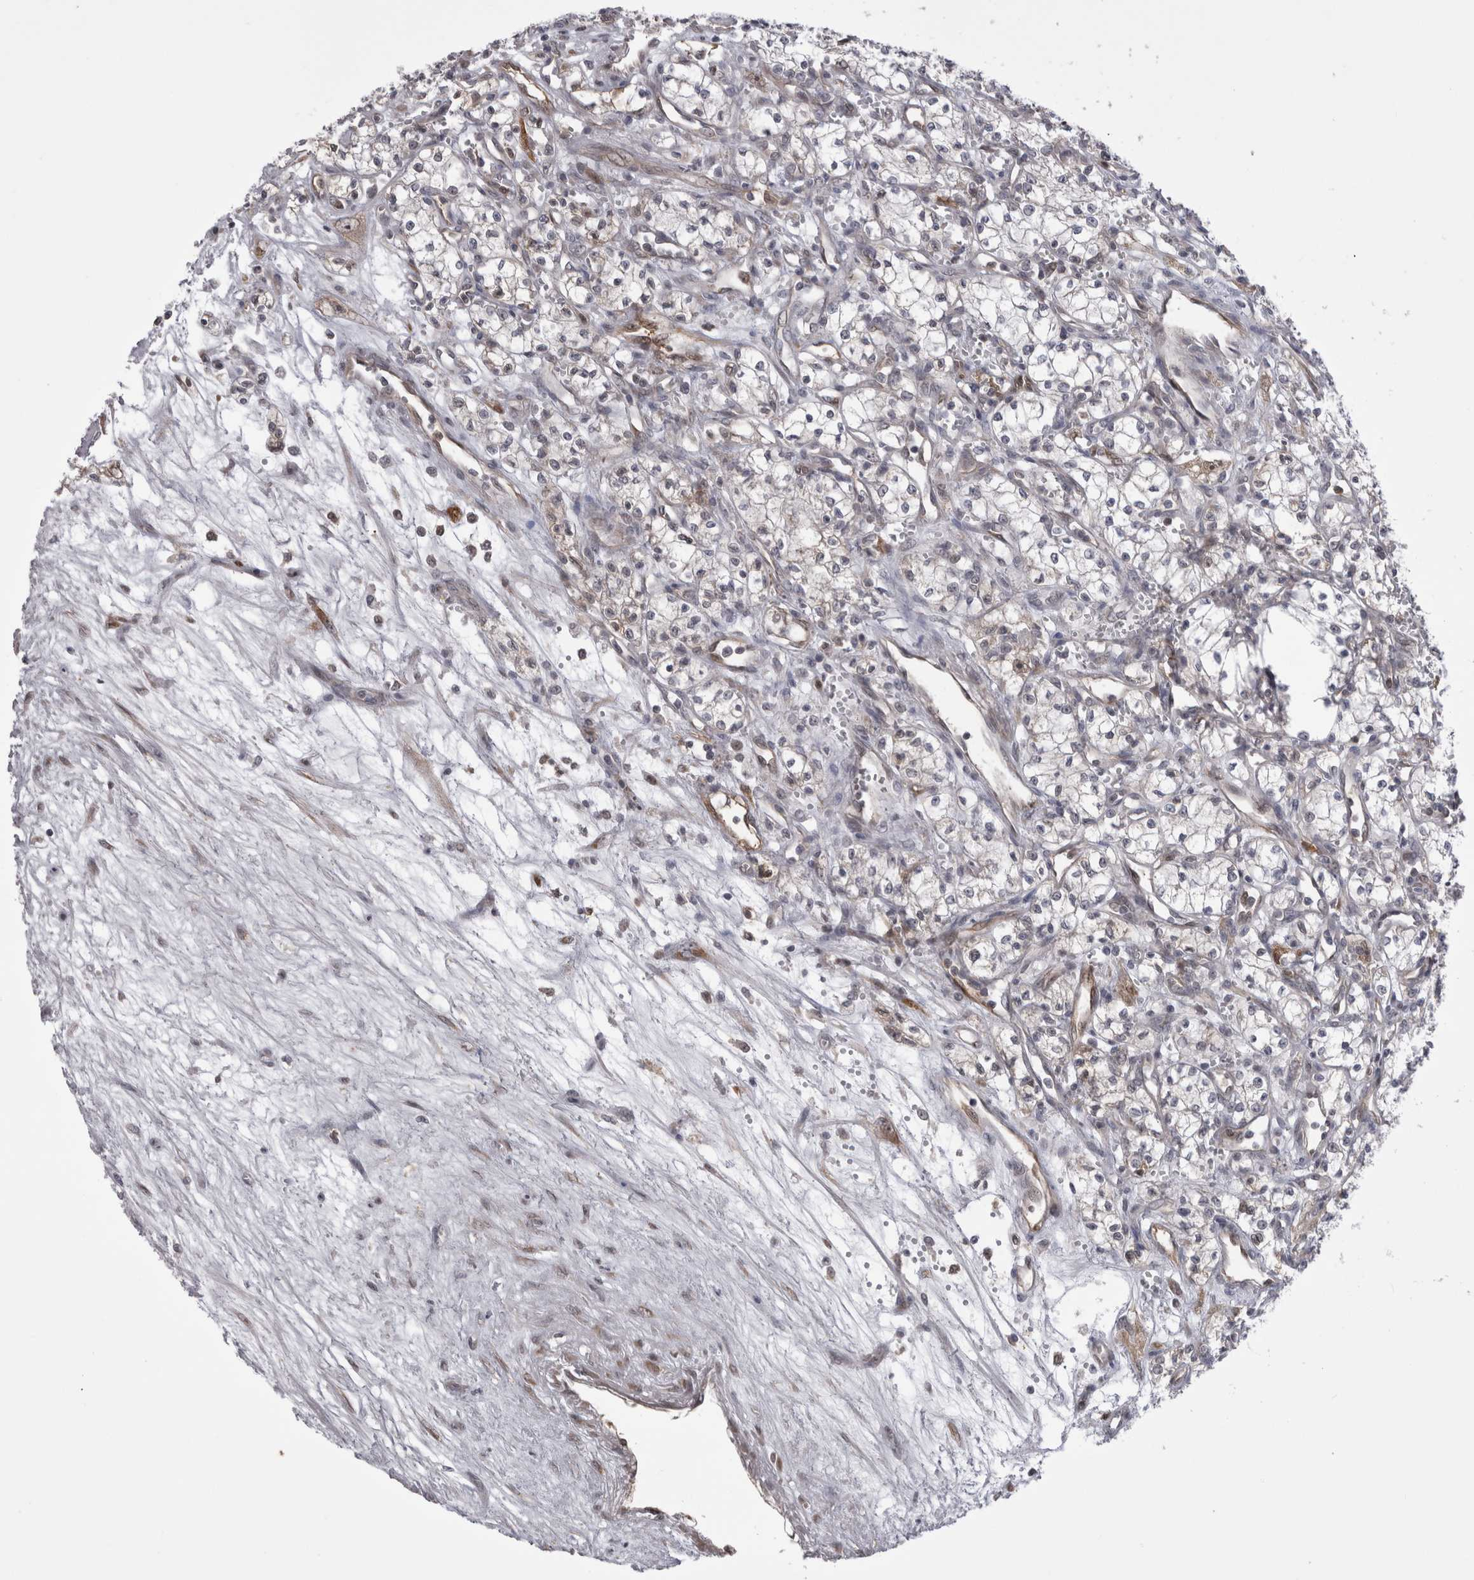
{"staining": {"intensity": "negative", "quantity": "none", "location": "none"}, "tissue": "renal cancer", "cell_type": "Tumor cells", "image_type": "cancer", "snomed": [{"axis": "morphology", "description": "Adenocarcinoma, NOS"}, {"axis": "topography", "description": "Kidney"}], "caption": "An image of renal cancer (adenocarcinoma) stained for a protein displays no brown staining in tumor cells. (Brightfield microscopy of DAB (3,3'-diaminobenzidine) IHC at high magnification).", "gene": "CHIC2", "patient": {"sex": "male", "age": 59}}